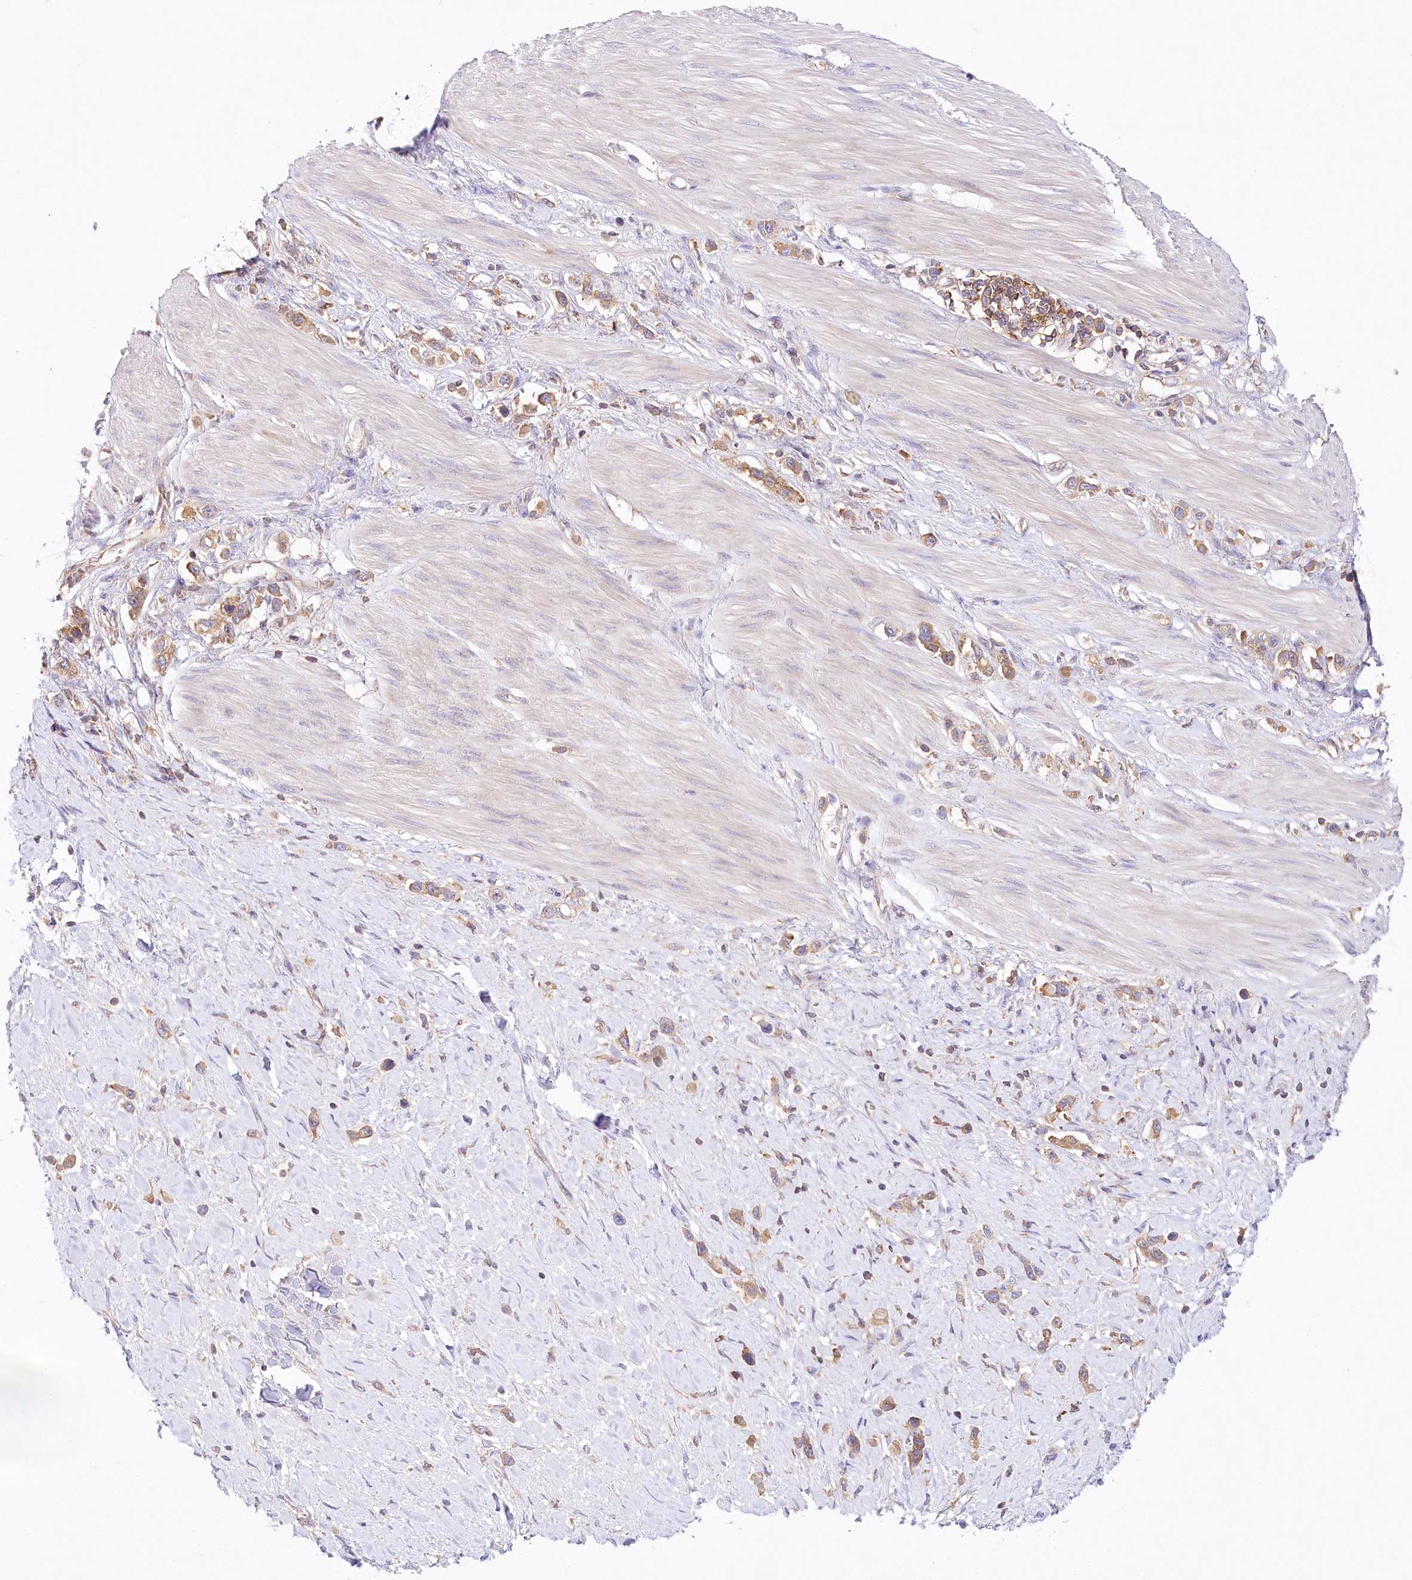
{"staining": {"intensity": "weak", "quantity": ">75%", "location": "cytoplasmic/membranous"}, "tissue": "stomach cancer", "cell_type": "Tumor cells", "image_type": "cancer", "snomed": [{"axis": "morphology", "description": "Adenocarcinoma, NOS"}, {"axis": "topography", "description": "Stomach"}], "caption": "Immunohistochemistry (IHC) histopathology image of stomach cancer stained for a protein (brown), which shows low levels of weak cytoplasmic/membranous expression in about >75% of tumor cells.", "gene": "ABRAXAS2", "patient": {"sex": "female", "age": 65}}